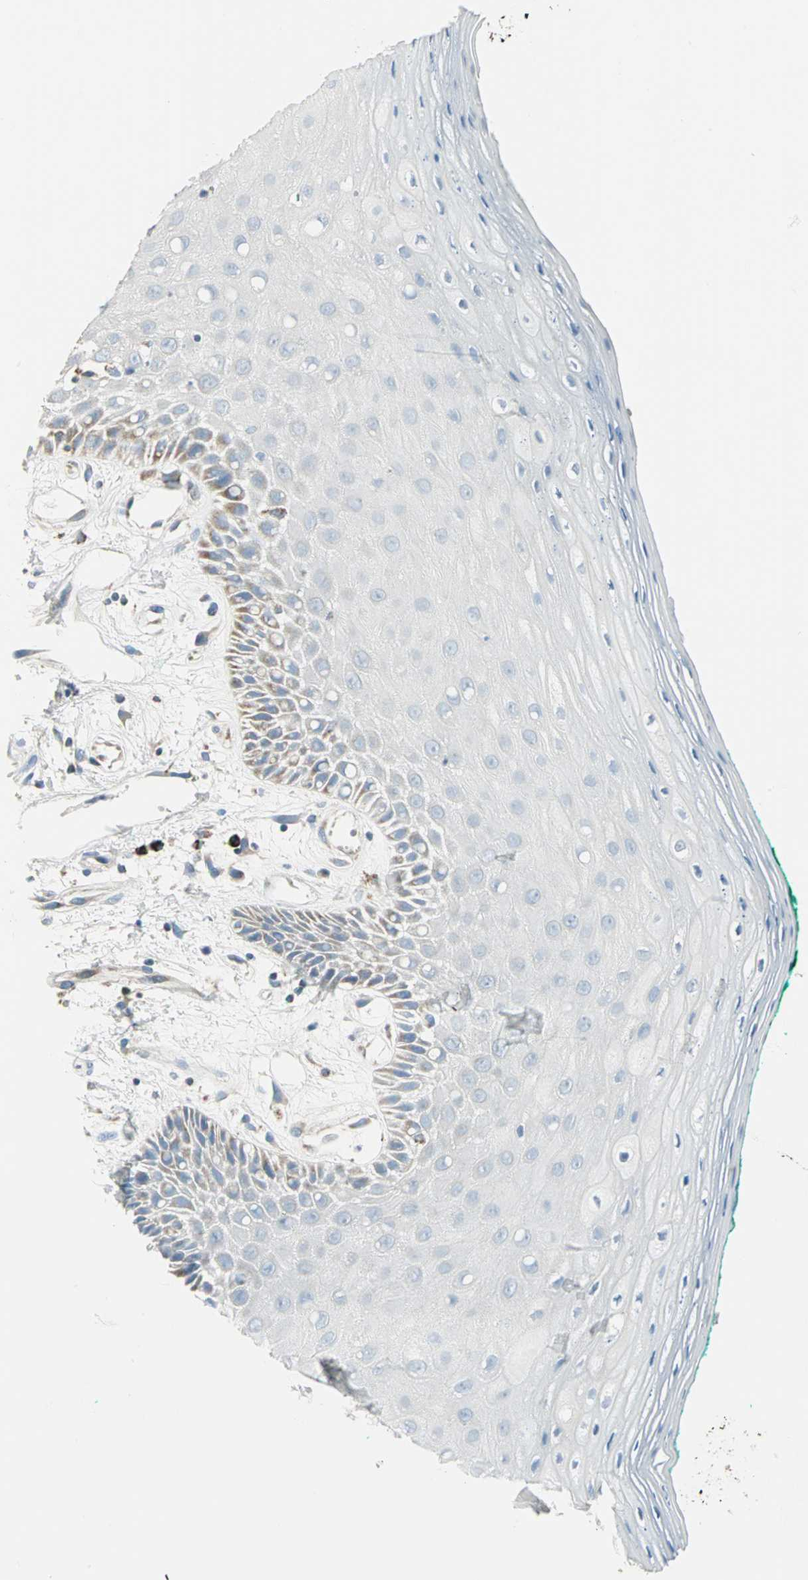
{"staining": {"intensity": "moderate", "quantity": "<25%", "location": "cytoplasmic/membranous"}, "tissue": "oral mucosa", "cell_type": "Squamous epithelial cells", "image_type": "normal", "snomed": [{"axis": "morphology", "description": "Normal tissue, NOS"}, {"axis": "morphology", "description": "Squamous cell carcinoma, NOS"}, {"axis": "topography", "description": "Skeletal muscle"}, {"axis": "topography", "description": "Oral tissue"}, {"axis": "topography", "description": "Head-Neck"}], "caption": "A photomicrograph of oral mucosa stained for a protein demonstrates moderate cytoplasmic/membranous brown staining in squamous epithelial cells. (DAB (3,3'-diaminobenzidine) IHC with brightfield microscopy, high magnification).", "gene": "ACADM", "patient": {"sex": "female", "age": 84}}